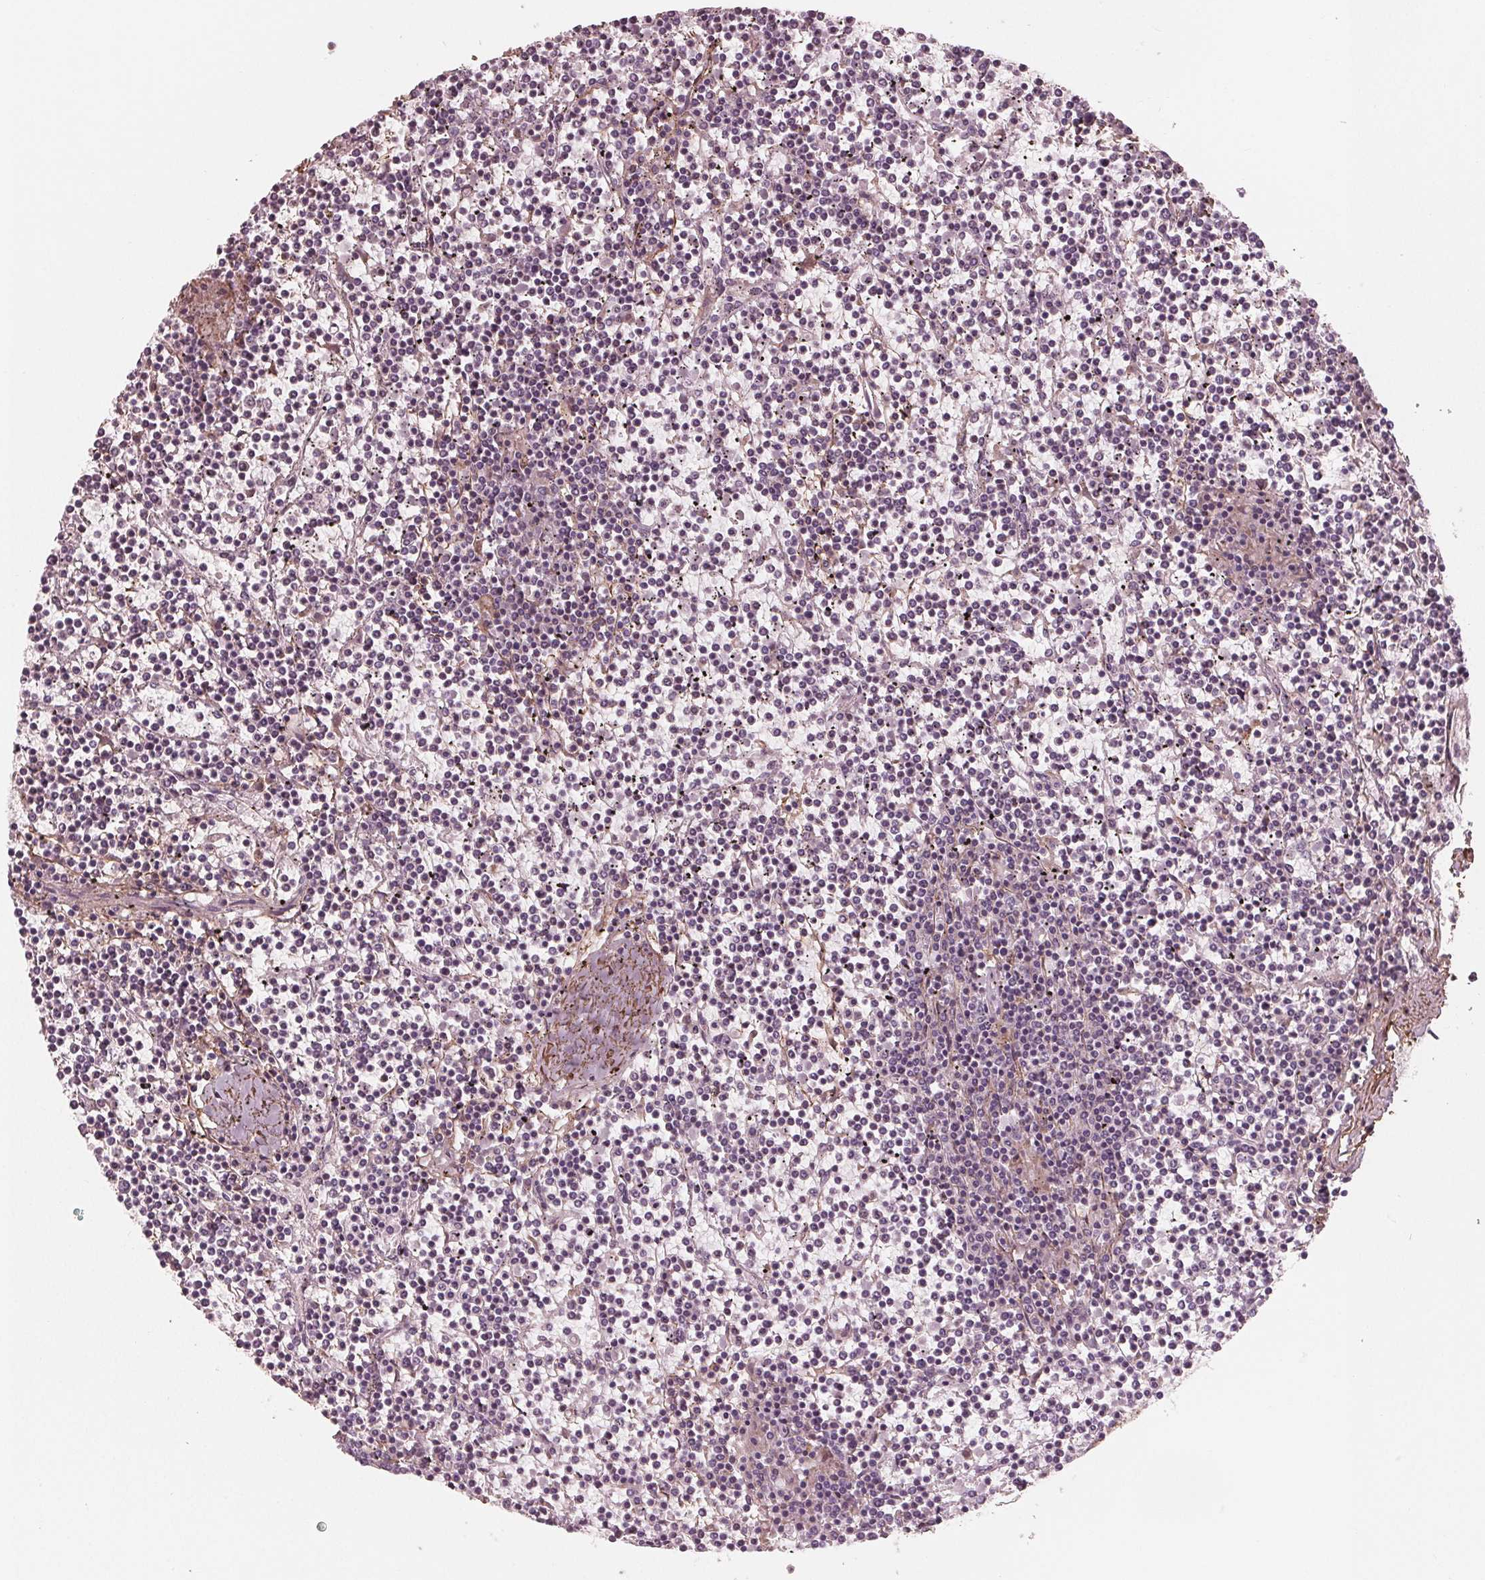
{"staining": {"intensity": "negative", "quantity": "none", "location": "none"}, "tissue": "lymphoma", "cell_type": "Tumor cells", "image_type": "cancer", "snomed": [{"axis": "morphology", "description": "Malignant lymphoma, non-Hodgkin's type, Low grade"}, {"axis": "topography", "description": "Spleen"}], "caption": "Tumor cells are negative for brown protein staining in low-grade malignant lymphoma, non-Hodgkin's type.", "gene": "MIER3", "patient": {"sex": "female", "age": 19}}